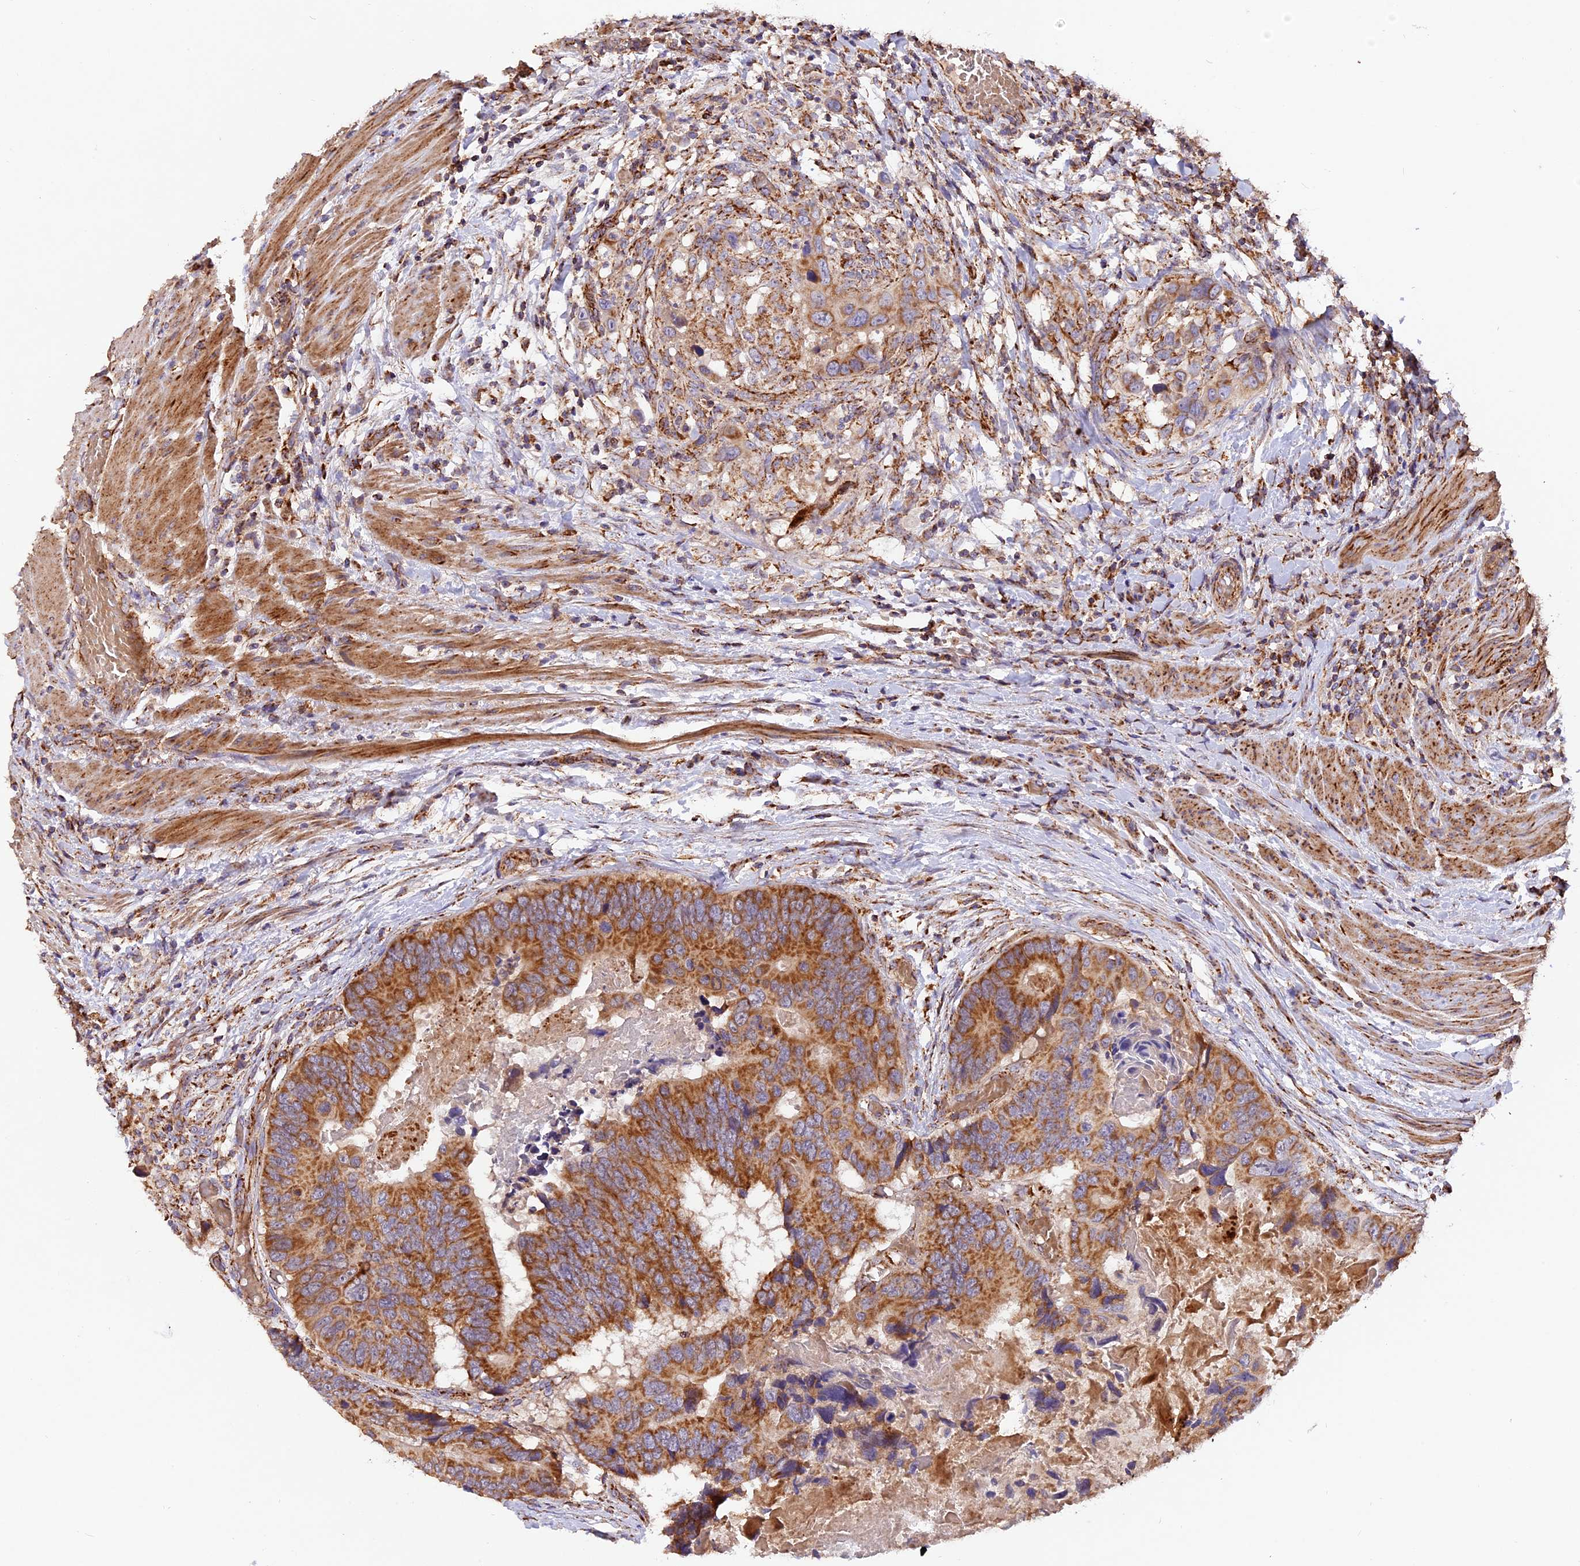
{"staining": {"intensity": "strong", "quantity": ">75%", "location": "cytoplasmic/membranous"}, "tissue": "colorectal cancer", "cell_type": "Tumor cells", "image_type": "cancer", "snomed": [{"axis": "morphology", "description": "Adenocarcinoma, NOS"}, {"axis": "topography", "description": "Colon"}], "caption": "Protein expression analysis of human colorectal cancer reveals strong cytoplasmic/membranous expression in about >75% of tumor cells. Using DAB (brown) and hematoxylin (blue) stains, captured at high magnification using brightfield microscopy.", "gene": "NDUFA8", "patient": {"sex": "male", "age": 84}}